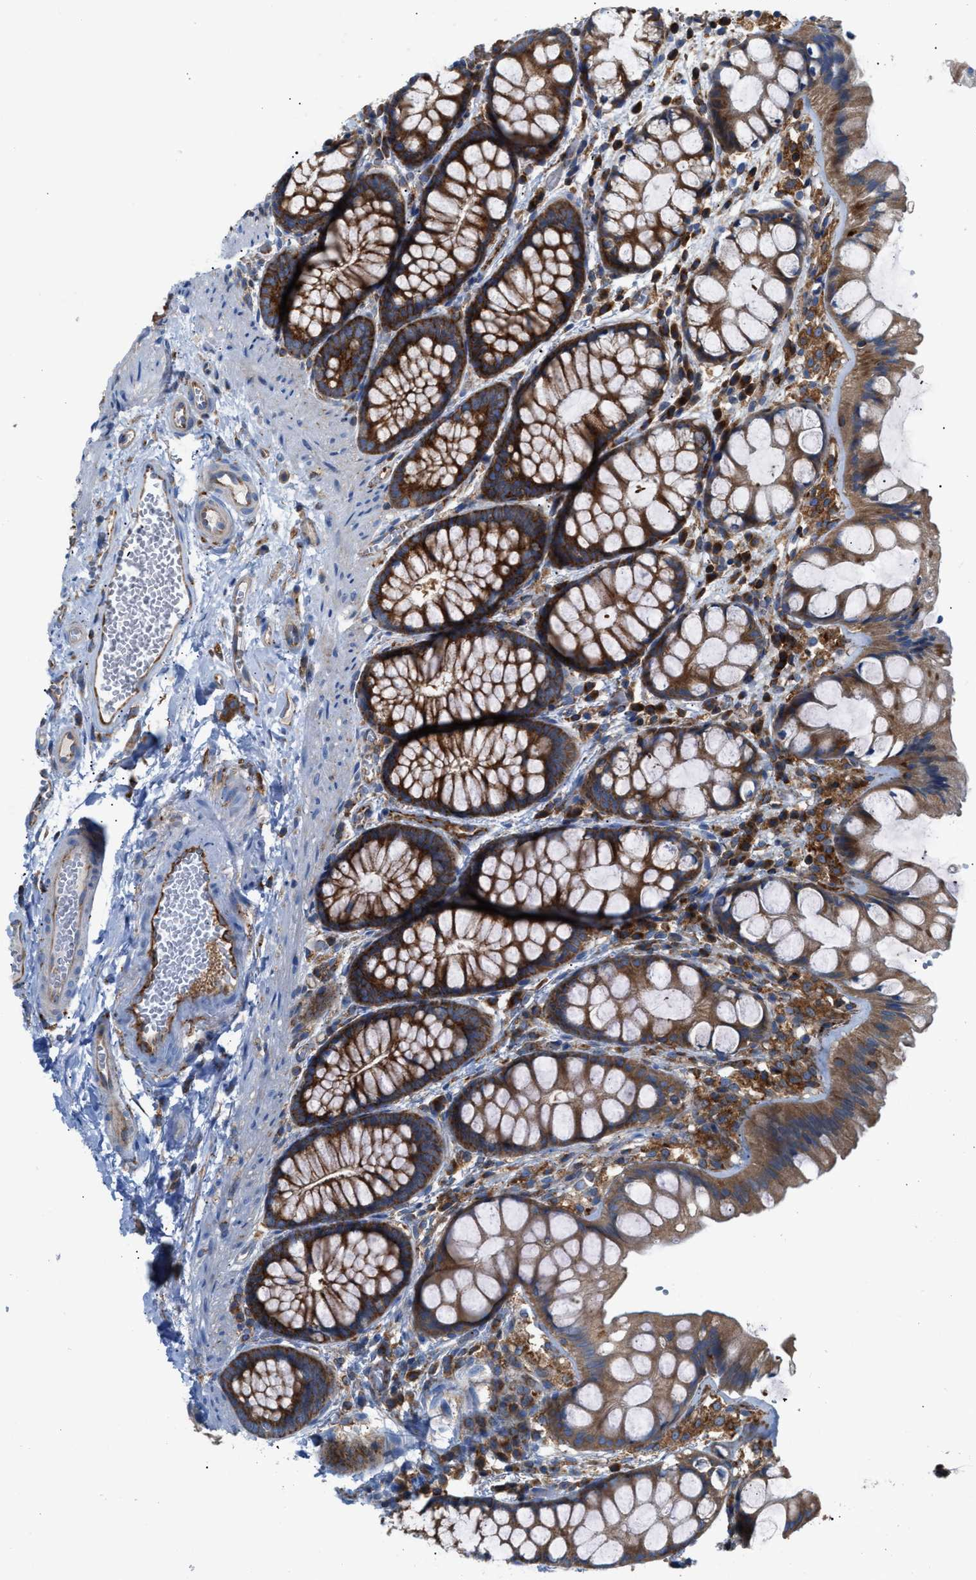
{"staining": {"intensity": "moderate", "quantity": ">75%", "location": "cytoplasmic/membranous"}, "tissue": "colon", "cell_type": "Endothelial cells", "image_type": "normal", "snomed": [{"axis": "morphology", "description": "Normal tissue, NOS"}, {"axis": "topography", "description": "Colon"}], "caption": "This histopathology image exhibits IHC staining of unremarkable human colon, with medium moderate cytoplasmic/membranous expression in approximately >75% of endothelial cells.", "gene": "TBC1D15", "patient": {"sex": "male", "age": 47}}